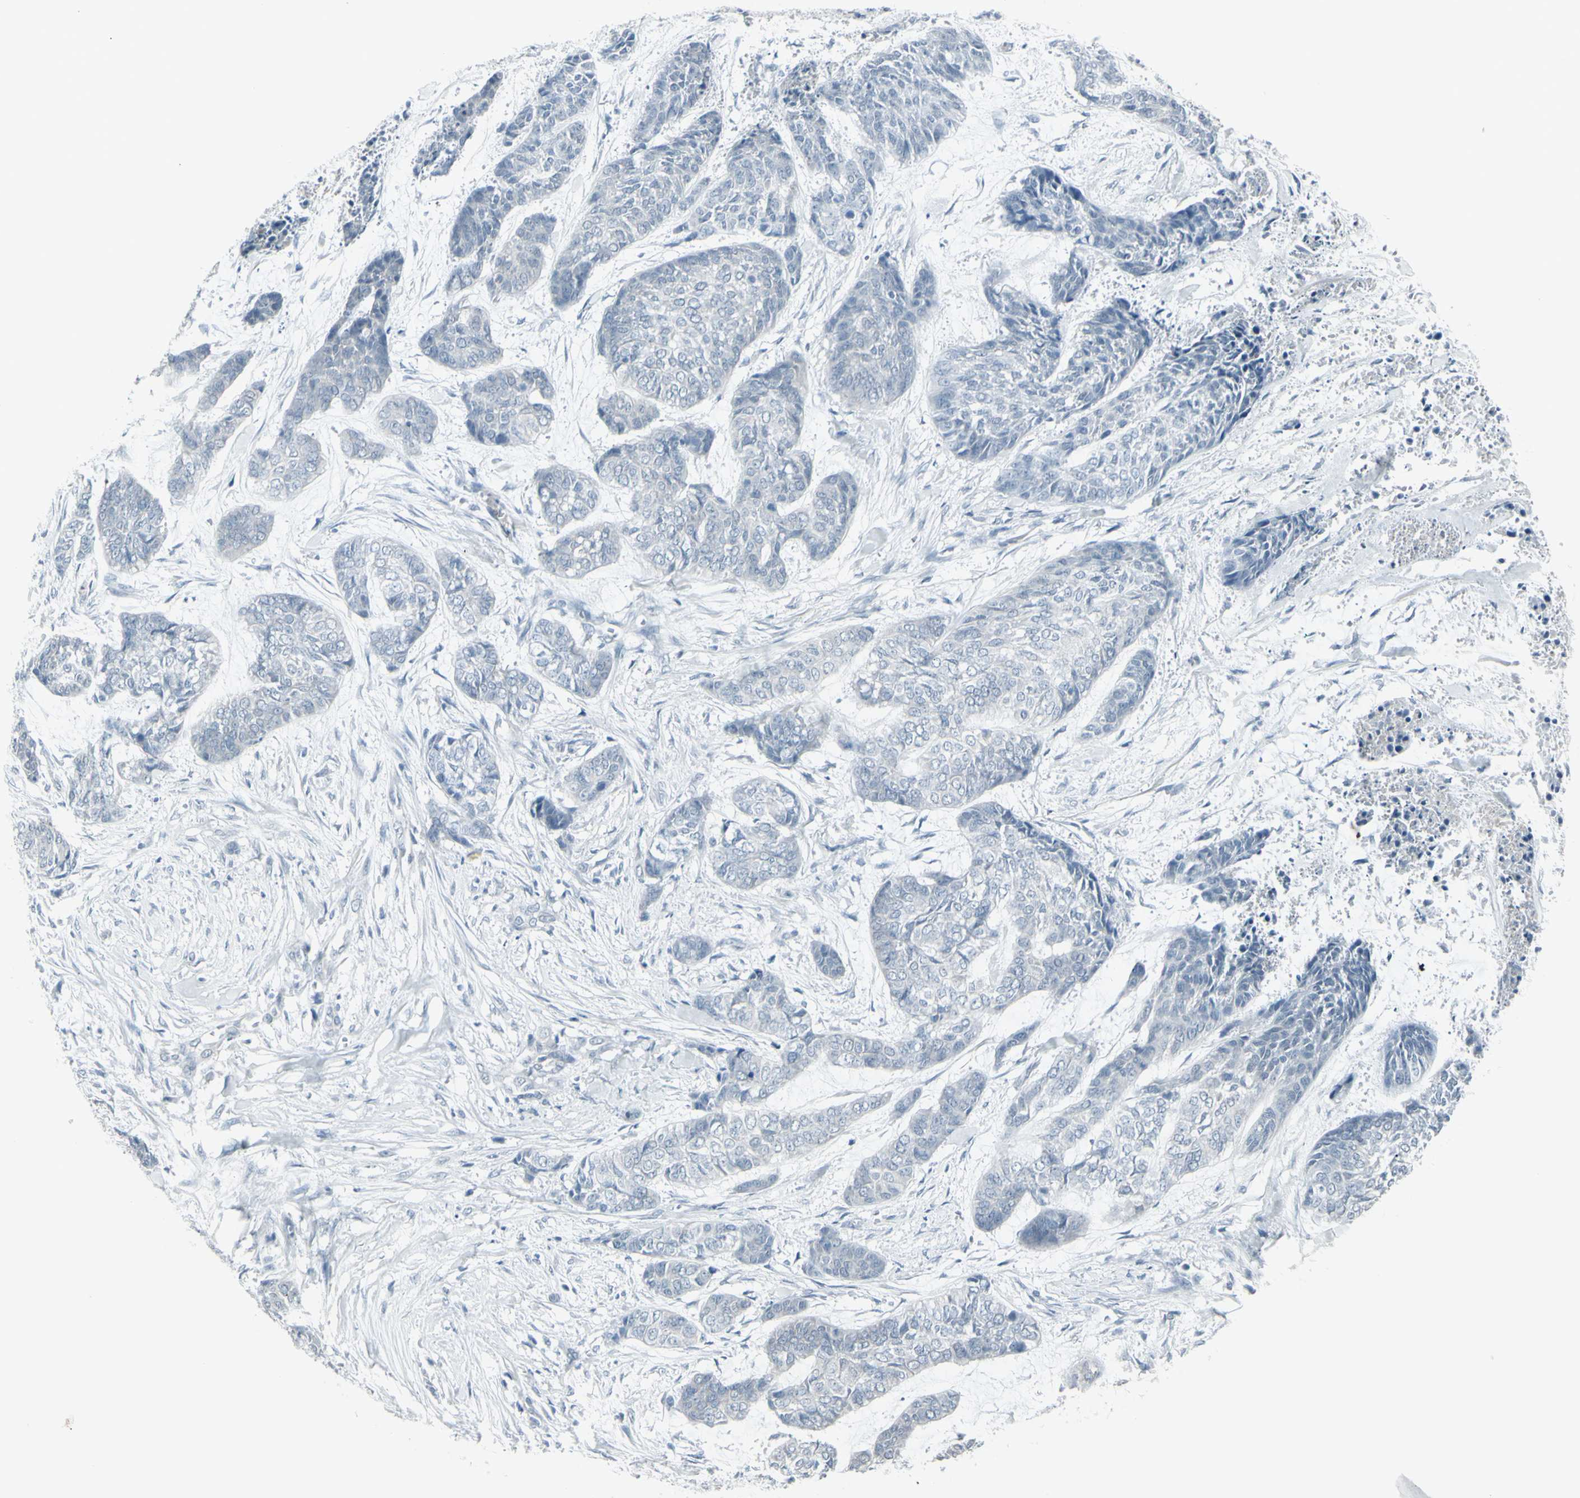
{"staining": {"intensity": "negative", "quantity": "none", "location": "none"}, "tissue": "skin cancer", "cell_type": "Tumor cells", "image_type": "cancer", "snomed": [{"axis": "morphology", "description": "Basal cell carcinoma"}, {"axis": "topography", "description": "Skin"}], "caption": "IHC image of human skin cancer stained for a protein (brown), which reveals no expression in tumor cells. (Stains: DAB IHC with hematoxylin counter stain, Microscopy: brightfield microscopy at high magnification).", "gene": "RAB3A", "patient": {"sex": "female", "age": 64}}